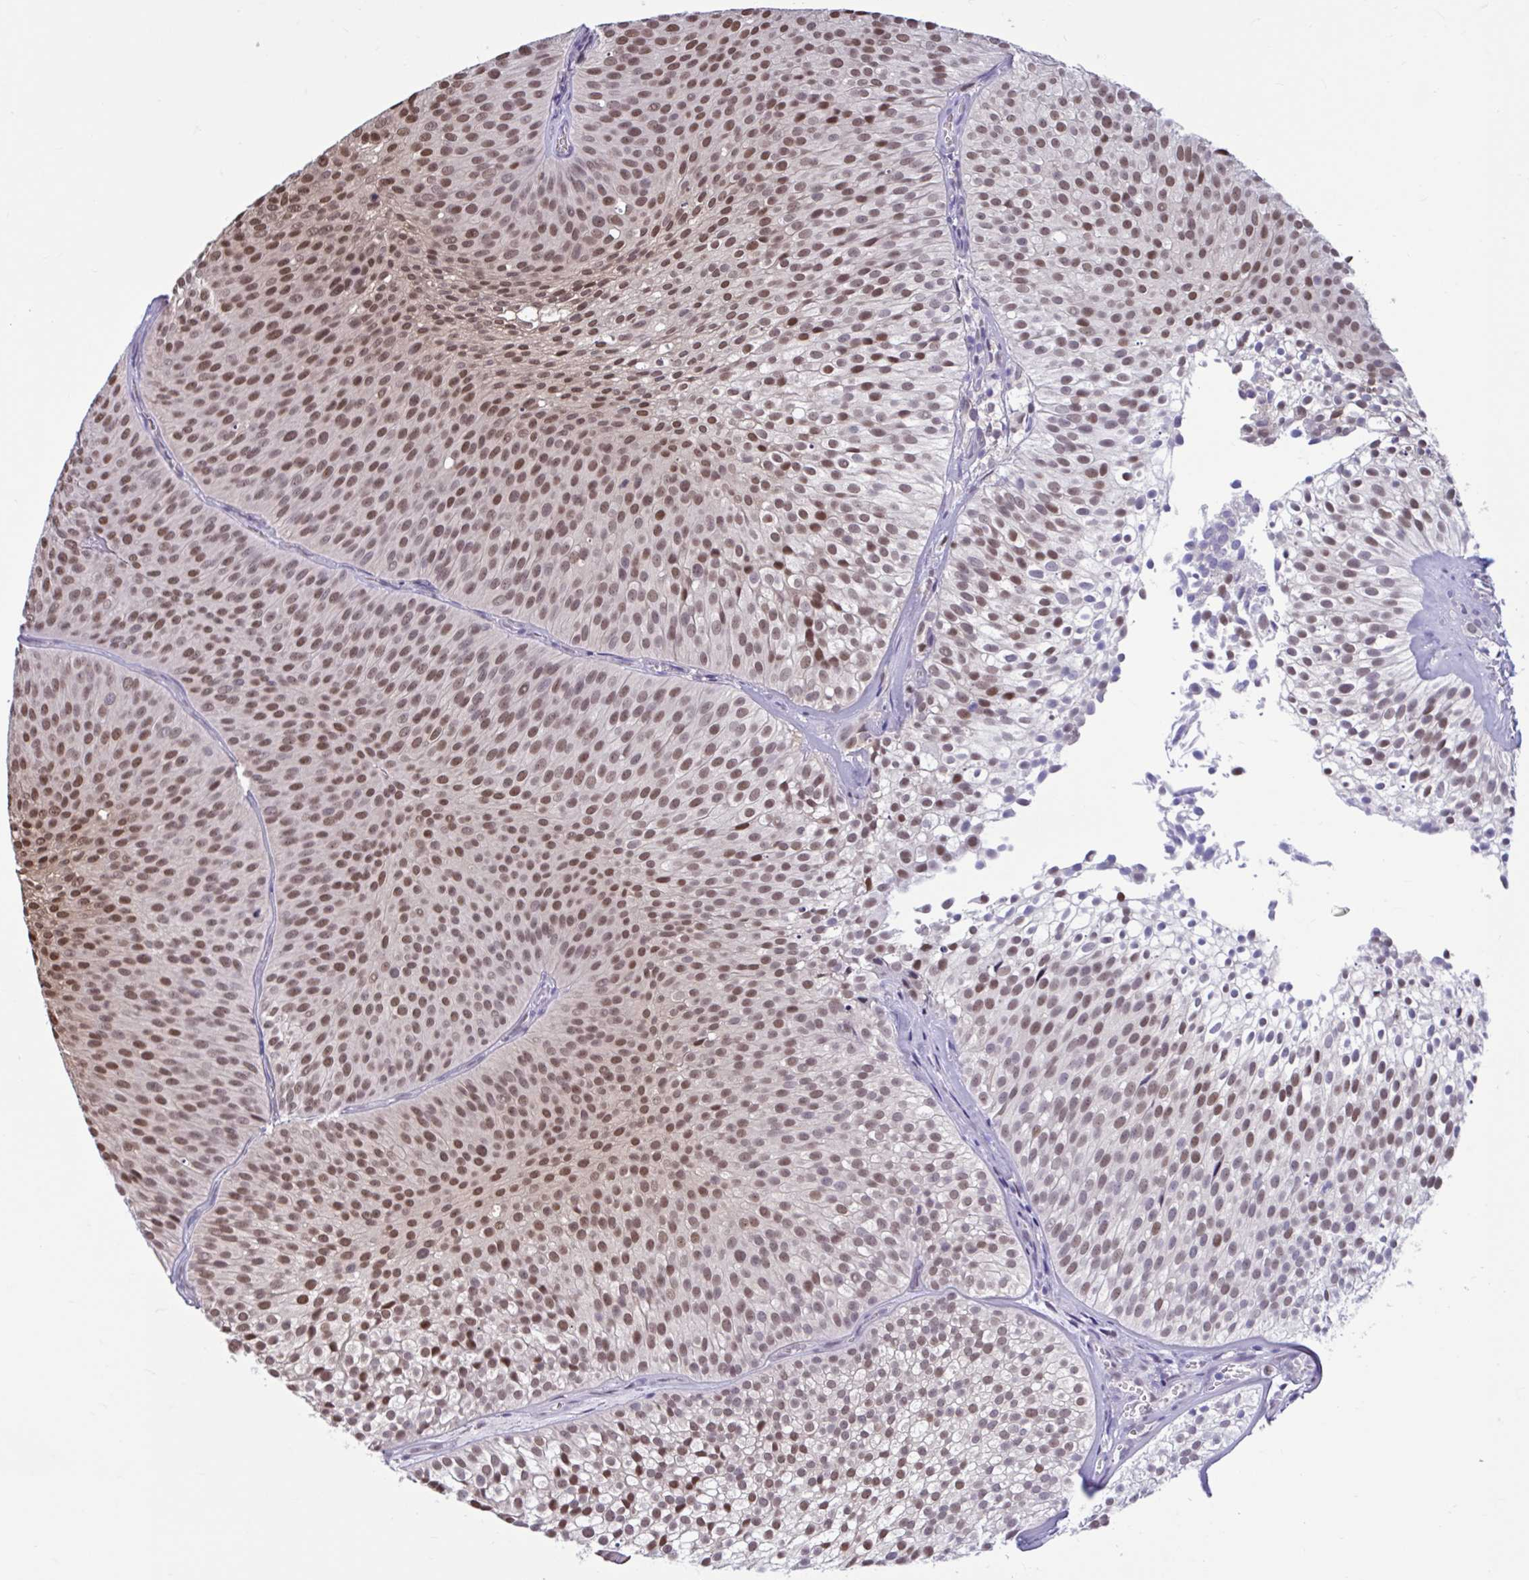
{"staining": {"intensity": "moderate", "quantity": ">75%", "location": "nuclear"}, "tissue": "urothelial cancer", "cell_type": "Tumor cells", "image_type": "cancer", "snomed": [{"axis": "morphology", "description": "Urothelial carcinoma, Low grade"}, {"axis": "topography", "description": "Urinary bladder"}], "caption": "Immunohistochemistry (IHC) micrograph of human low-grade urothelial carcinoma stained for a protein (brown), which shows medium levels of moderate nuclear expression in approximately >75% of tumor cells.", "gene": "RBL1", "patient": {"sex": "male", "age": 91}}